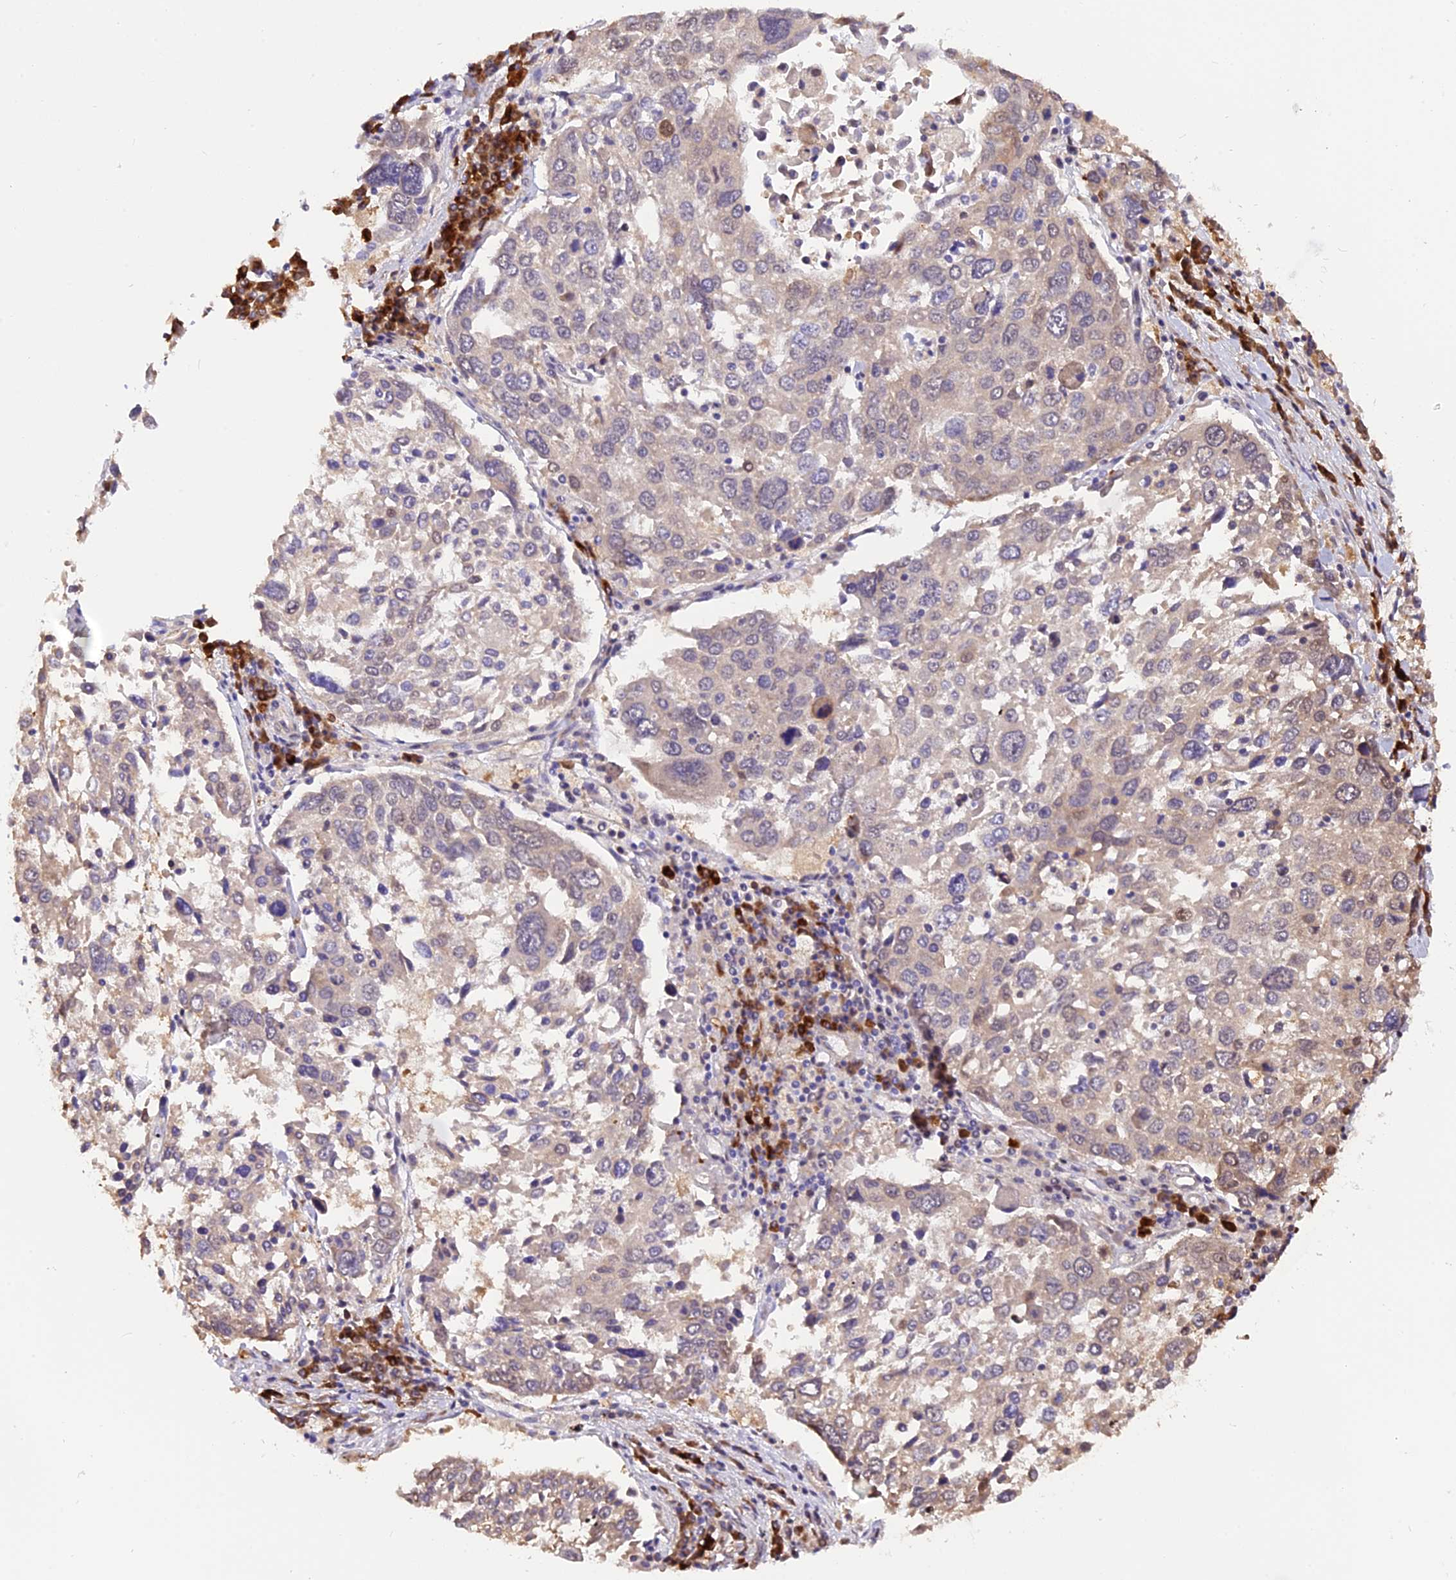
{"staining": {"intensity": "negative", "quantity": "none", "location": "none"}, "tissue": "lung cancer", "cell_type": "Tumor cells", "image_type": "cancer", "snomed": [{"axis": "morphology", "description": "Squamous cell carcinoma, NOS"}, {"axis": "topography", "description": "Lung"}], "caption": "Photomicrograph shows no protein staining in tumor cells of lung cancer tissue.", "gene": "HERPUD1", "patient": {"sex": "male", "age": 65}}